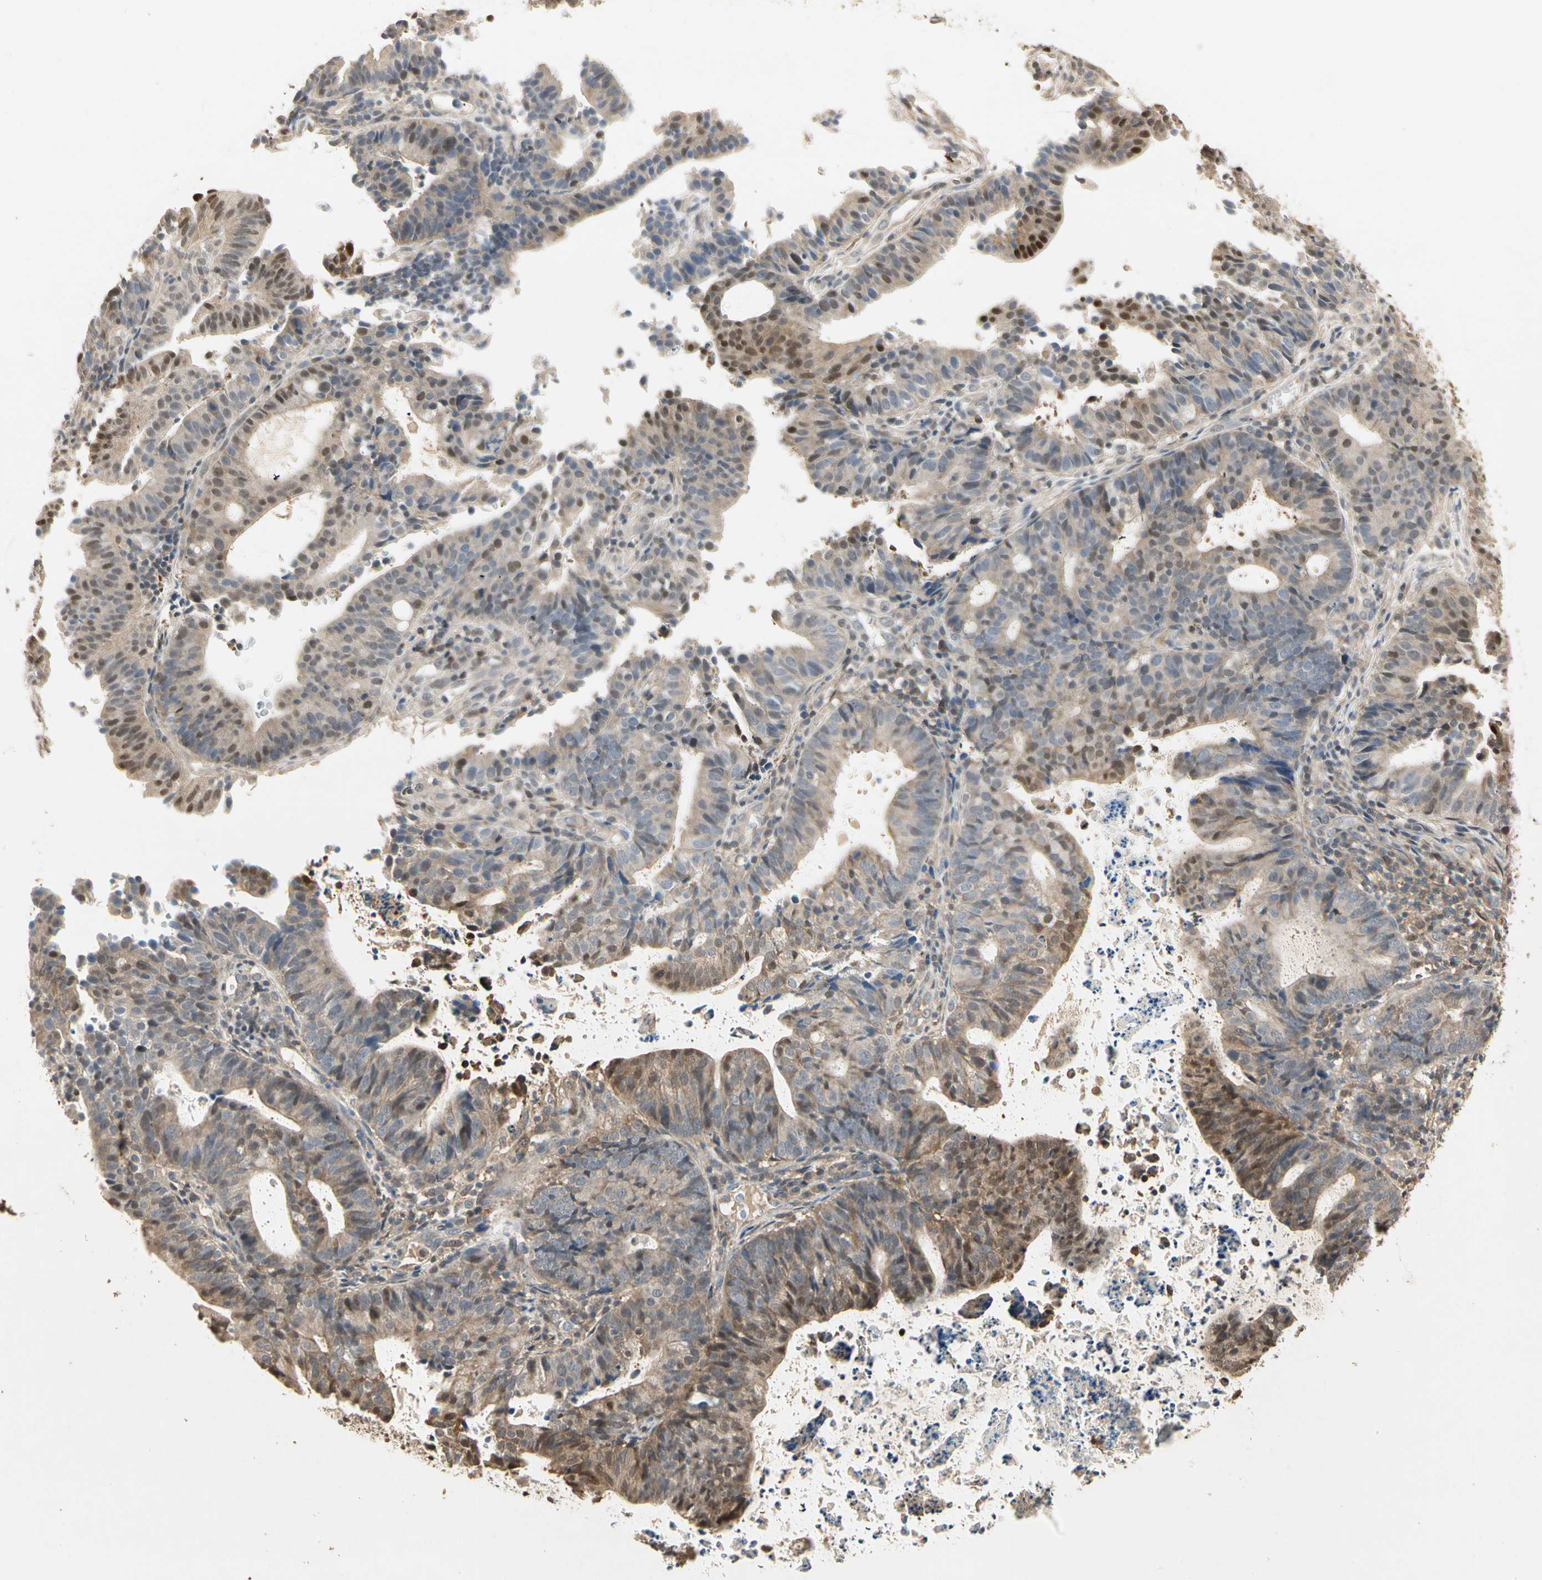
{"staining": {"intensity": "moderate", "quantity": ">75%", "location": "cytoplasmic/membranous,nuclear"}, "tissue": "endometrial cancer", "cell_type": "Tumor cells", "image_type": "cancer", "snomed": [{"axis": "morphology", "description": "Adenocarcinoma, NOS"}, {"axis": "topography", "description": "Uterus"}], "caption": "There is medium levels of moderate cytoplasmic/membranous and nuclear expression in tumor cells of endometrial cancer, as demonstrated by immunohistochemical staining (brown color).", "gene": "DRG2", "patient": {"sex": "female", "age": 83}}